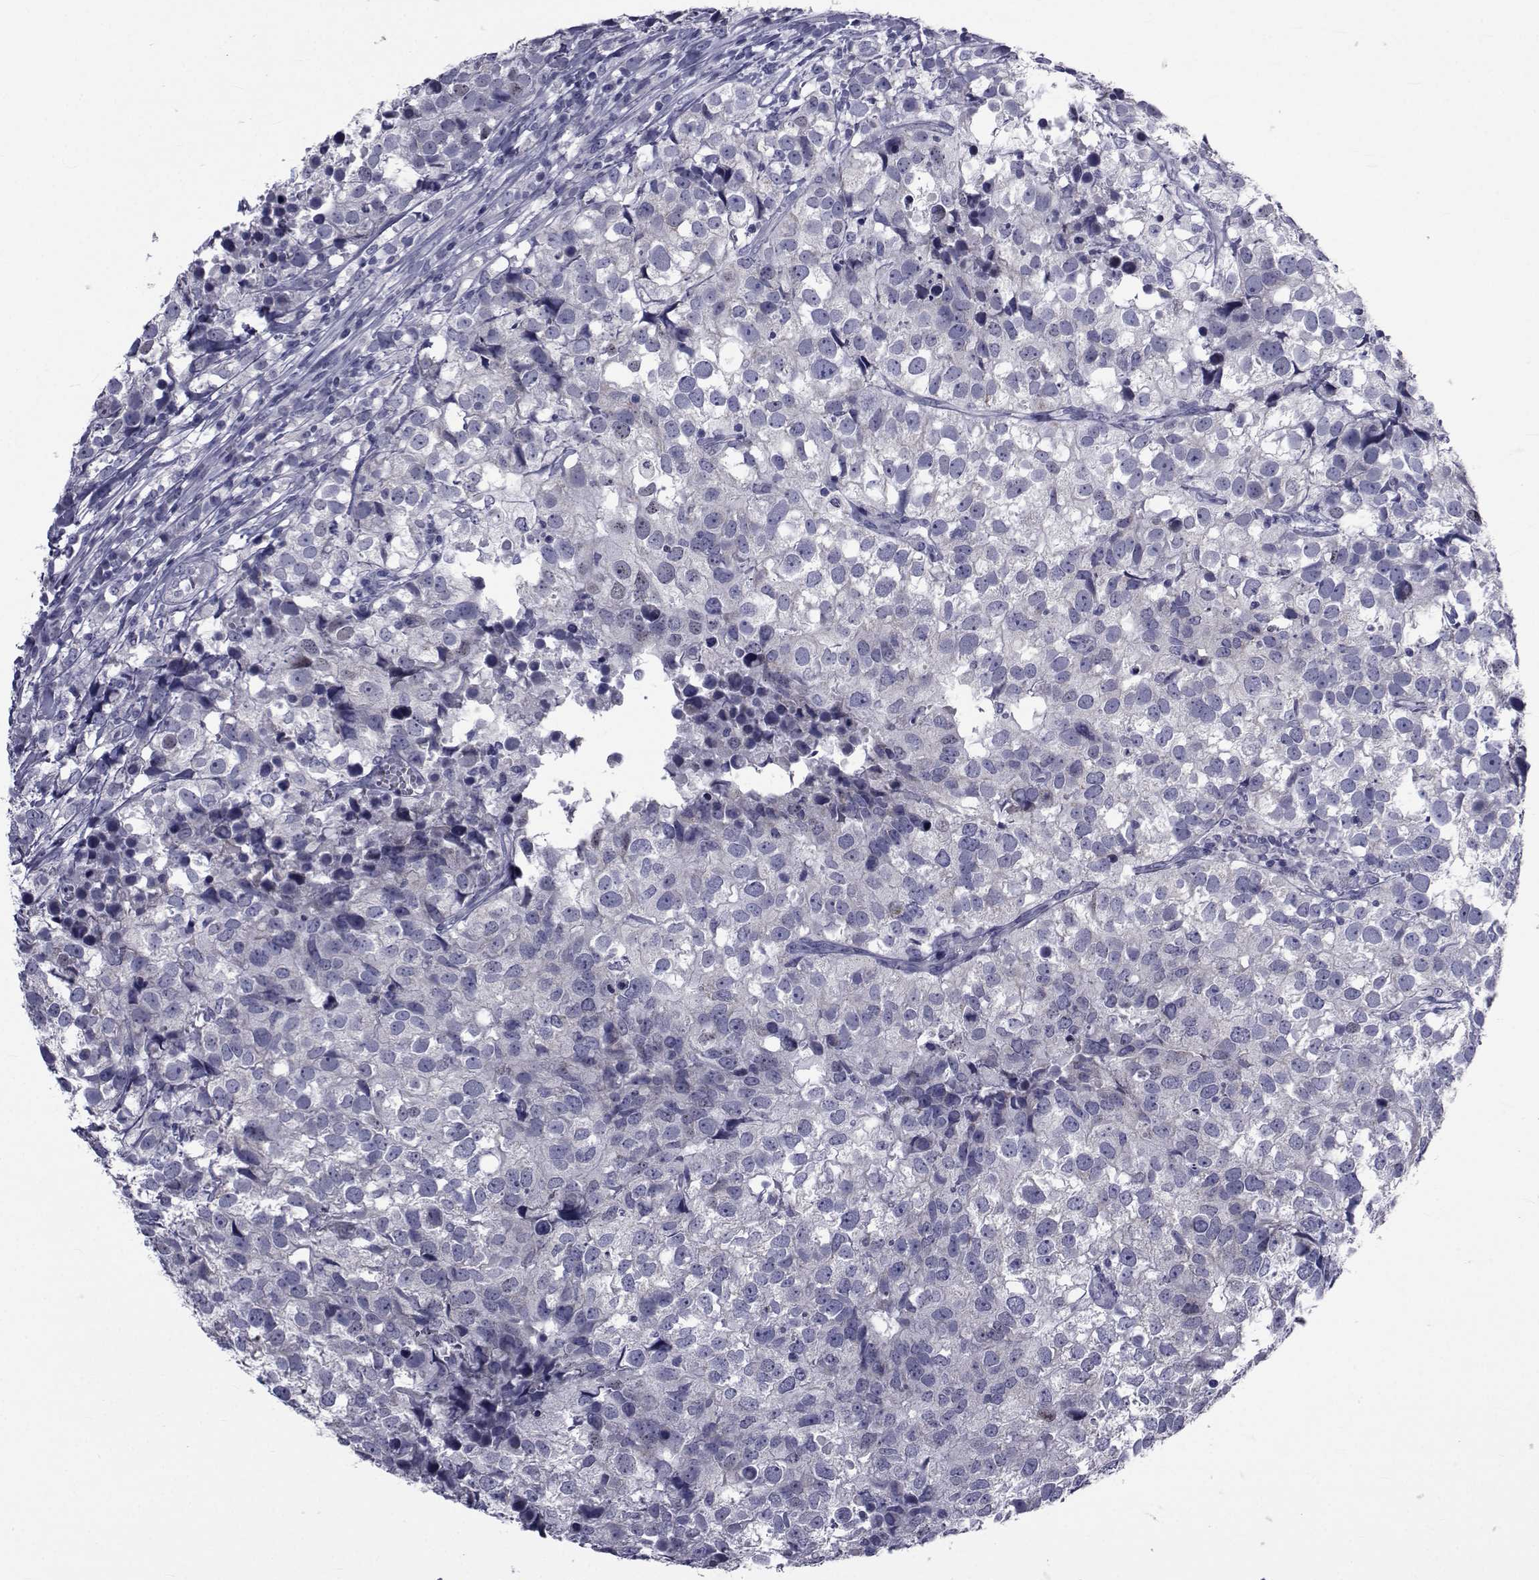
{"staining": {"intensity": "negative", "quantity": "none", "location": "none"}, "tissue": "breast cancer", "cell_type": "Tumor cells", "image_type": "cancer", "snomed": [{"axis": "morphology", "description": "Duct carcinoma"}, {"axis": "topography", "description": "Breast"}], "caption": "Immunohistochemical staining of breast cancer (invasive ductal carcinoma) exhibits no significant positivity in tumor cells. (Stains: DAB (3,3'-diaminobenzidine) immunohistochemistry (IHC) with hematoxylin counter stain, Microscopy: brightfield microscopy at high magnification).", "gene": "GKAP1", "patient": {"sex": "female", "age": 30}}